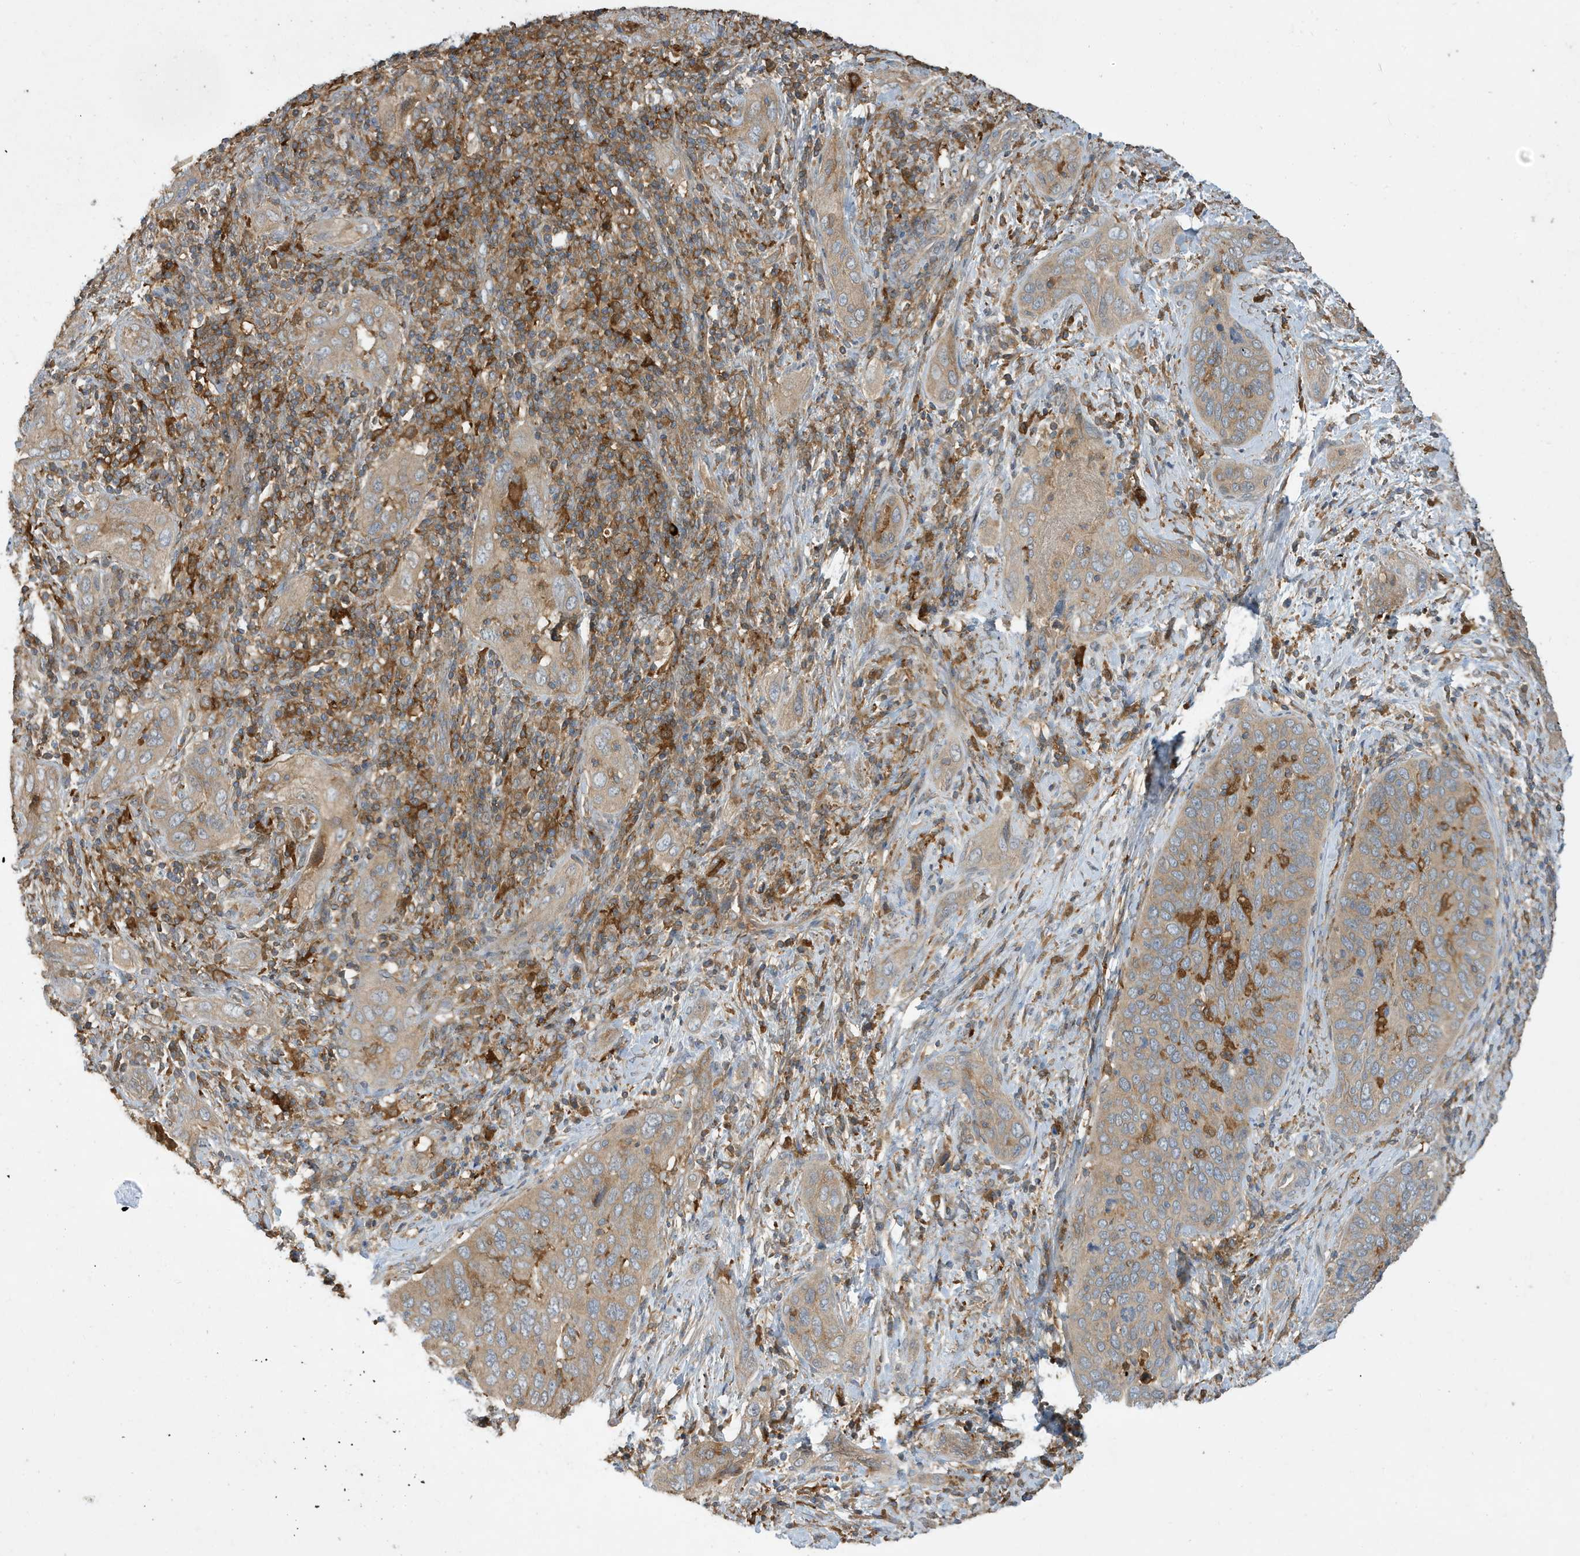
{"staining": {"intensity": "weak", "quantity": ">75%", "location": "cytoplasmic/membranous"}, "tissue": "cervical cancer", "cell_type": "Tumor cells", "image_type": "cancer", "snomed": [{"axis": "morphology", "description": "Squamous cell carcinoma, NOS"}, {"axis": "topography", "description": "Cervix"}], "caption": "High-power microscopy captured an immunohistochemistry (IHC) image of cervical cancer (squamous cell carcinoma), revealing weak cytoplasmic/membranous staining in about >75% of tumor cells.", "gene": "ABTB1", "patient": {"sex": "female", "age": 60}}